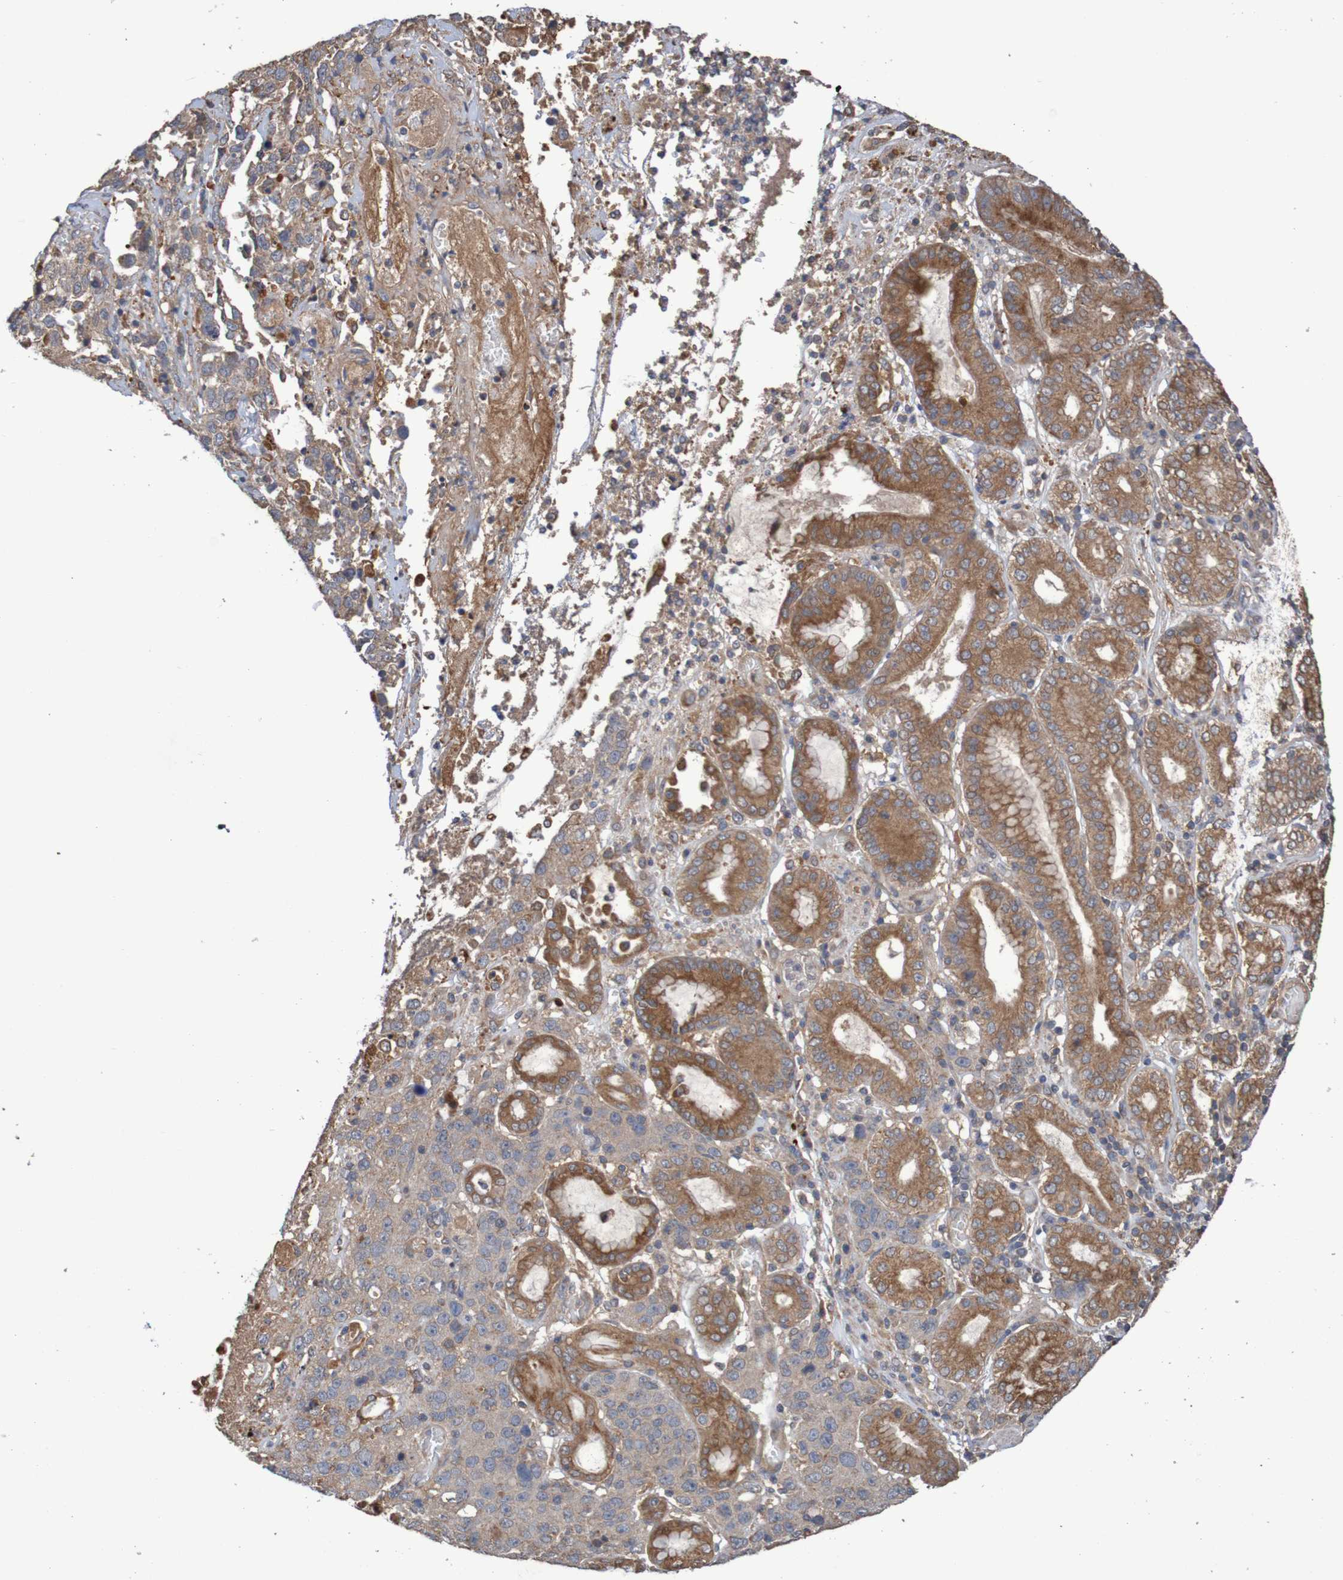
{"staining": {"intensity": "moderate", "quantity": ">75%", "location": "cytoplasmic/membranous"}, "tissue": "stomach cancer", "cell_type": "Tumor cells", "image_type": "cancer", "snomed": [{"axis": "morphology", "description": "Normal tissue, NOS"}, {"axis": "morphology", "description": "Adenocarcinoma, NOS"}, {"axis": "topography", "description": "Stomach"}], "caption": "DAB (3,3'-diaminobenzidine) immunohistochemical staining of adenocarcinoma (stomach) displays moderate cytoplasmic/membranous protein expression in approximately >75% of tumor cells.", "gene": "PHYH", "patient": {"sex": "male", "age": 48}}